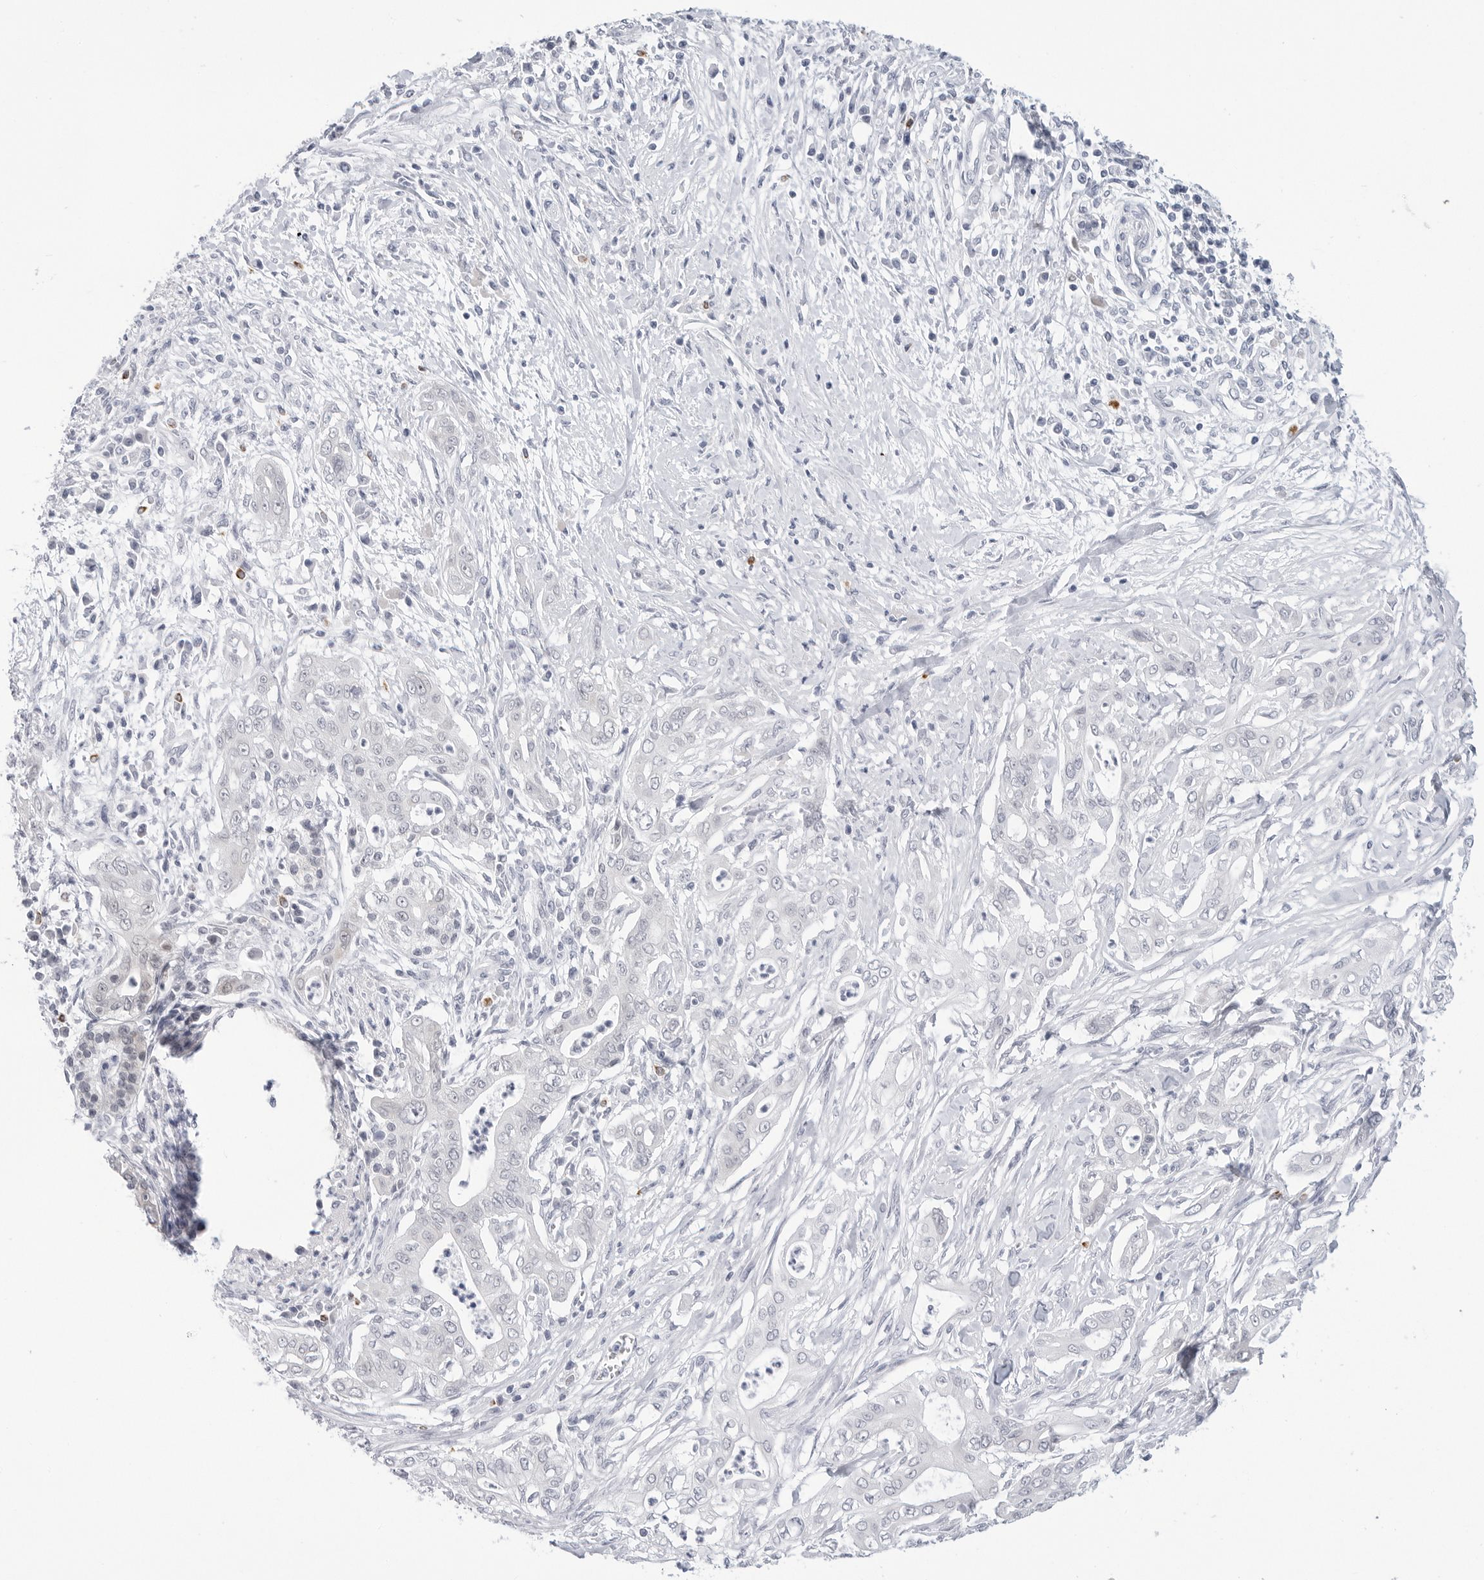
{"staining": {"intensity": "negative", "quantity": "none", "location": "none"}, "tissue": "pancreatic cancer", "cell_type": "Tumor cells", "image_type": "cancer", "snomed": [{"axis": "morphology", "description": "Adenocarcinoma, NOS"}, {"axis": "topography", "description": "Pancreas"}], "caption": "This is an IHC micrograph of pancreatic adenocarcinoma. There is no staining in tumor cells.", "gene": "HSPB7", "patient": {"sex": "male", "age": 58}}